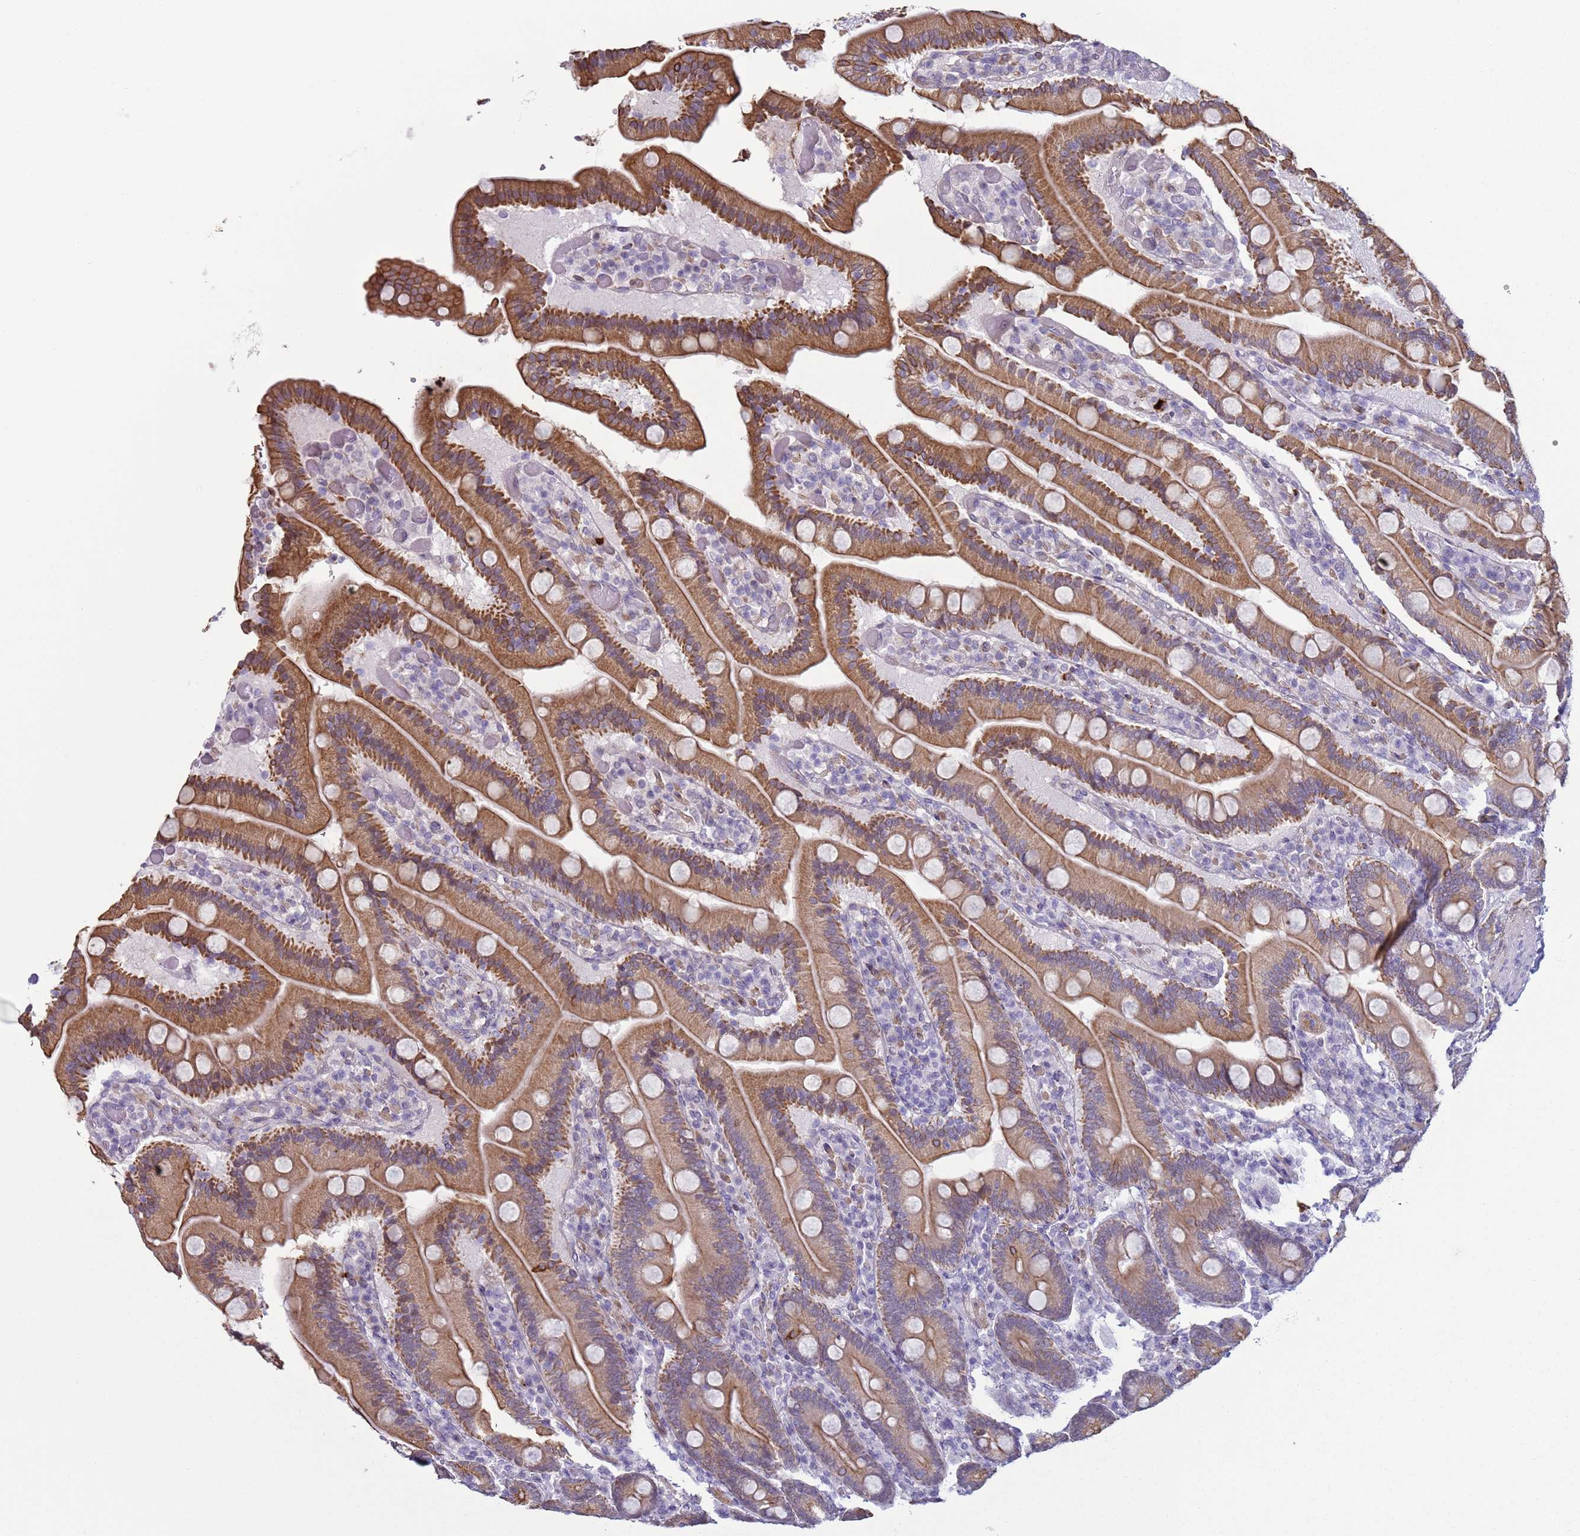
{"staining": {"intensity": "moderate", "quantity": ">75%", "location": "cytoplasmic/membranous"}, "tissue": "duodenum", "cell_type": "Glandular cells", "image_type": "normal", "snomed": [{"axis": "morphology", "description": "Normal tissue, NOS"}, {"axis": "topography", "description": "Duodenum"}], "caption": "IHC staining of benign duodenum, which reveals medium levels of moderate cytoplasmic/membranous expression in about >75% of glandular cells indicating moderate cytoplasmic/membranous protein expression. The staining was performed using DAB (brown) for protein detection and nuclei were counterstained in hematoxylin (blue).", "gene": "NPAP1", "patient": {"sex": "female", "age": 62}}